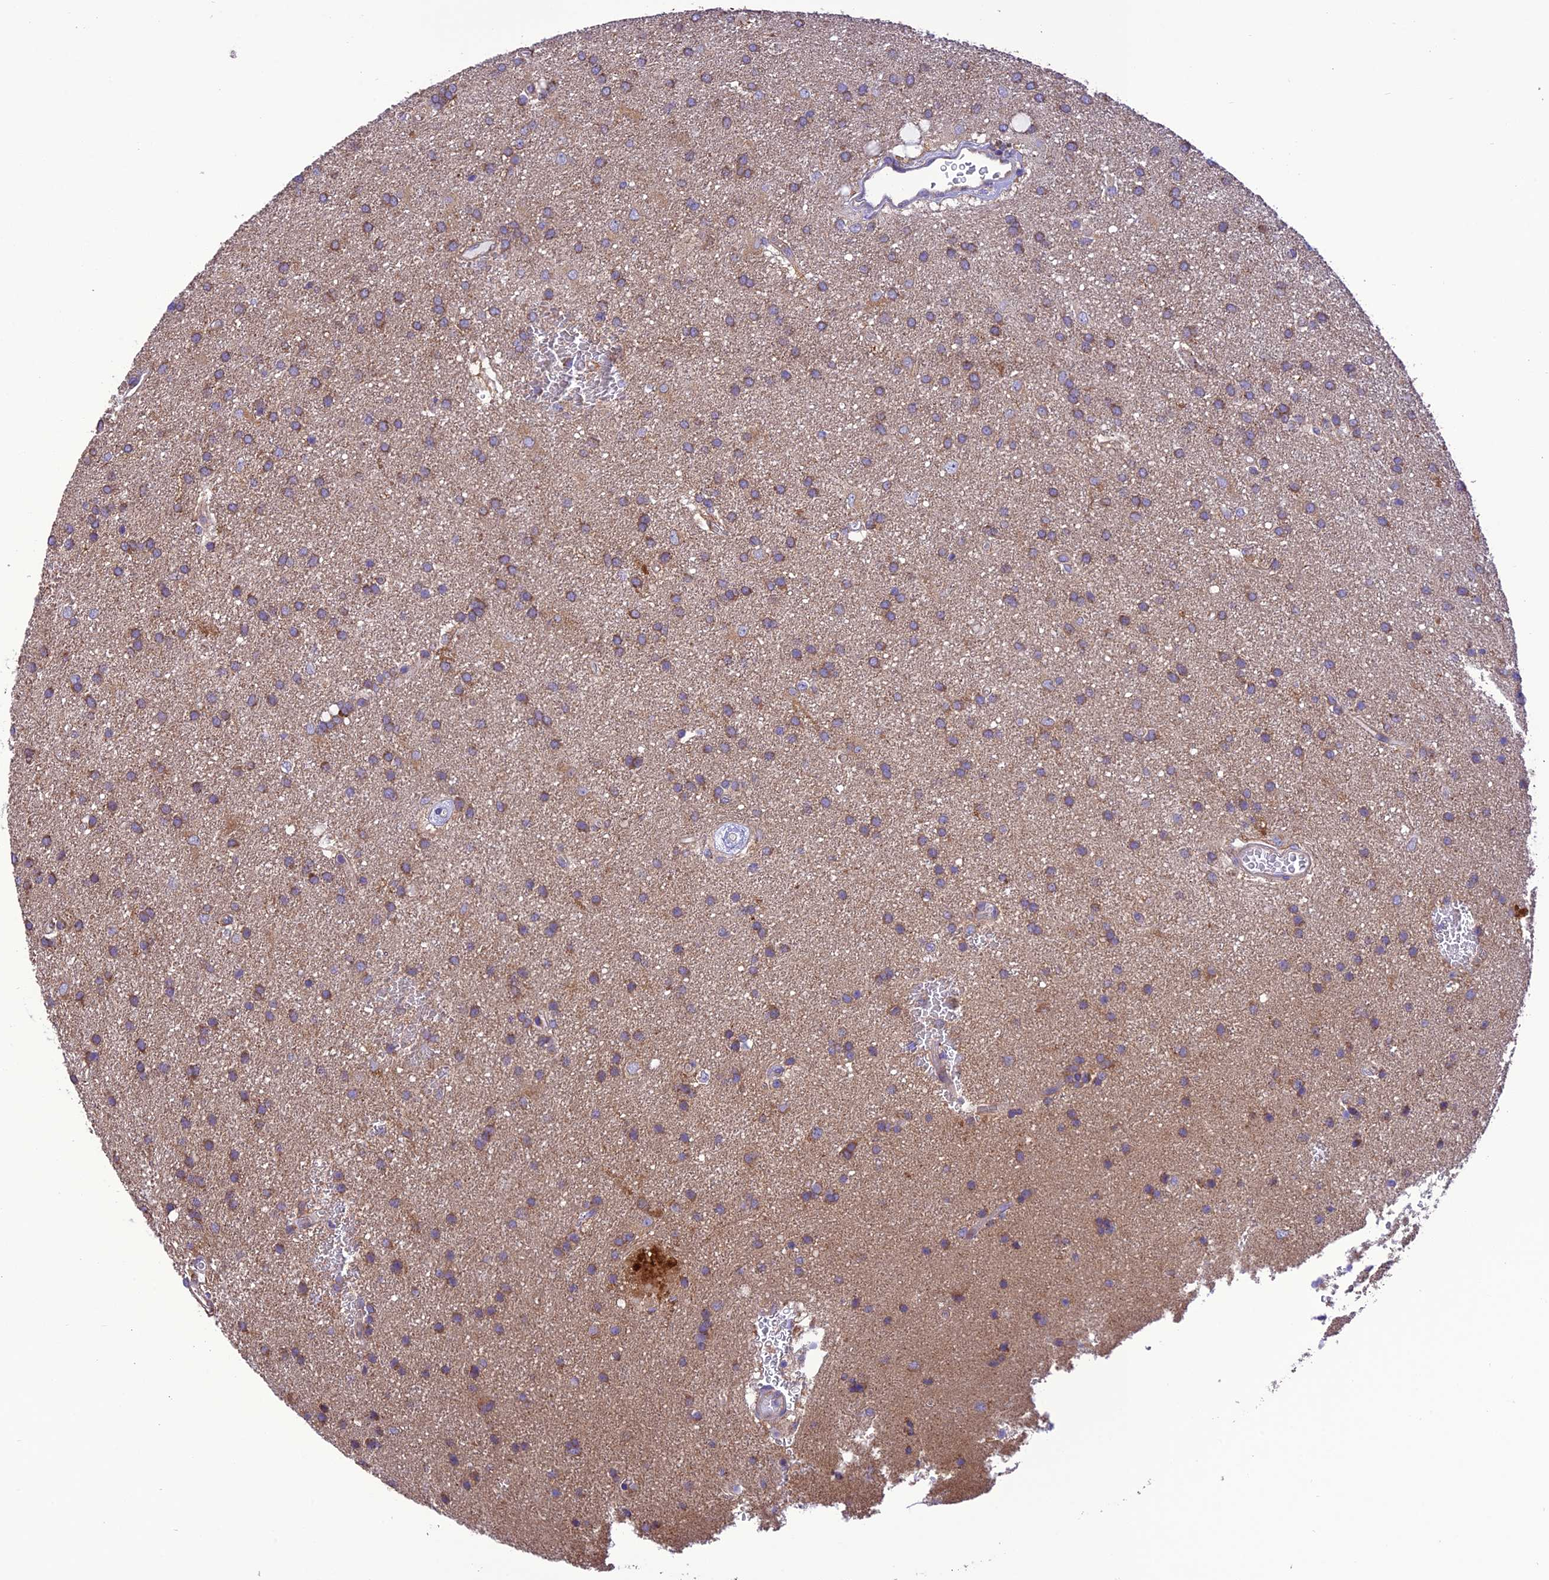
{"staining": {"intensity": "moderate", "quantity": ">75%", "location": "cytoplasmic/membranous"}, "tissue": "glioma", "cell_type": "Tumor cells", "image_type": "cancer", "snomed": [{"axis": "morphology", "description": "Glioma, malignant, Low grade"}, {"axis": "topography", "description": "Brain"}], "caption": "Moderate cytoplasmic/membranous expression for a protein is seen in approximately >75% of tumor cells of glioma using immunohistochemistry.", "gene": "MAP3K12", "patient": {"sex": "male", "age": 66}}